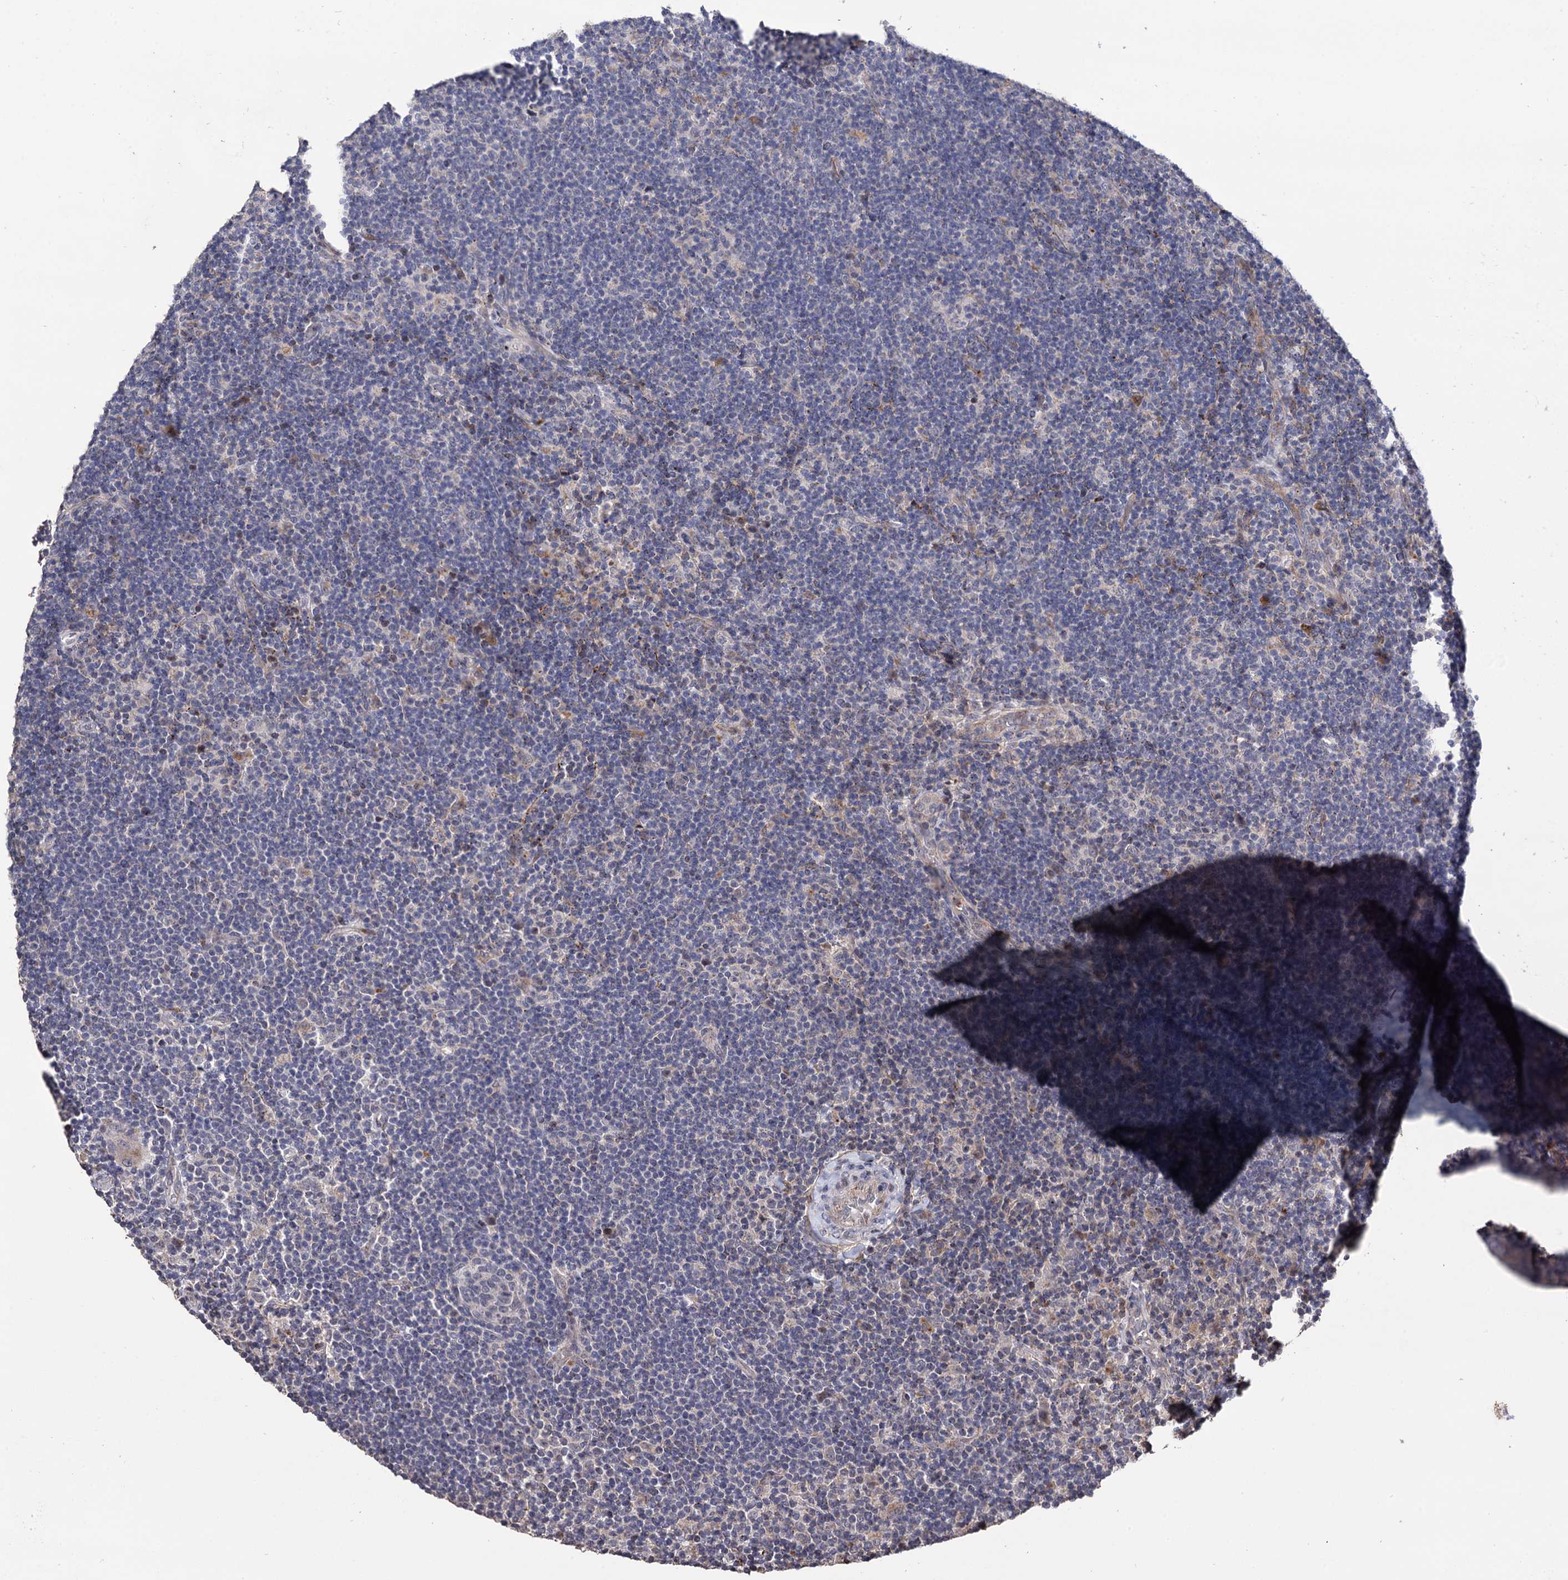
{"staining": {"intensity": "negative", "quantity": "none", "location": "none"}, "tissue": "lymphoma", "cell_type": "Tumor cells", "image_type": "cancer", "snomed": [{"axis": "morphology", "description": "Hodgkin's disease, NOS"}, {"axis": "topography", "description": "Lymph node"}], "caption": "DAB (3,3'-diaminobenzidine) immunohistochemical staining of Hodgkin's disease exhibits no significant staining in tumor cells.", "gene": "MICAL2", "patient": {"sex": "female", "age": 57}}